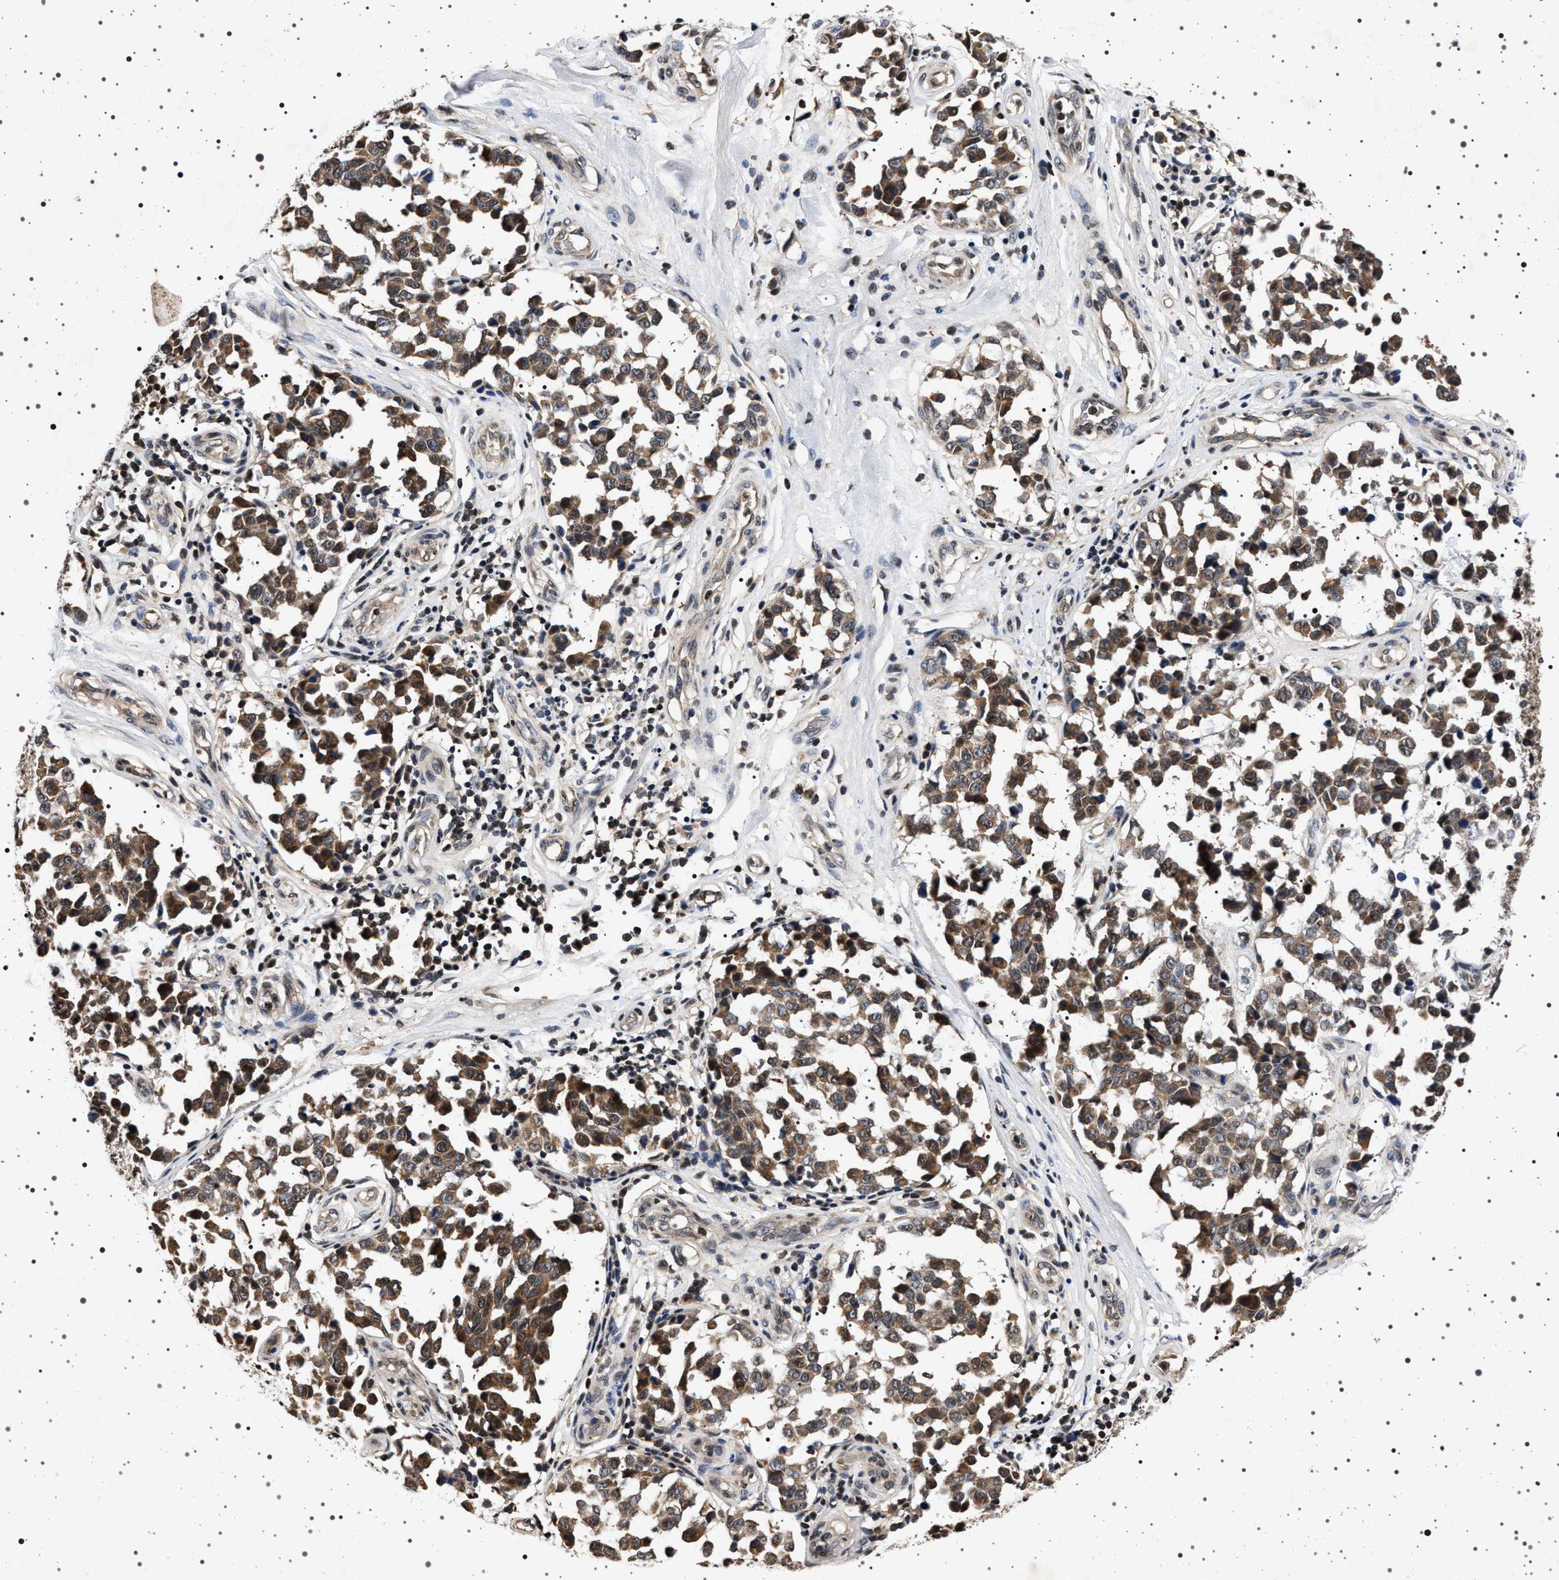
{"staining": {"intensity": "moderate", "quantity": ">75%", "location": "cytoplasmic/membranous"}, "tissue": "melanoma", "cell_type": "Tumor cells", "image_type": "cancer", "snomed": [{"axis": "morphology", "description": "Malignant melanoma, NOS"}, {"axis": "topography", "description": "Skin"}], "caption": "This is a histology image of immunohistochemistry staining of malignant melanoma, which shows moderate expression in the cytoplasmic/membranous of tumor cells.", "gene": "CDKN1B", "patient": {"sex": "female", "age": 64}}